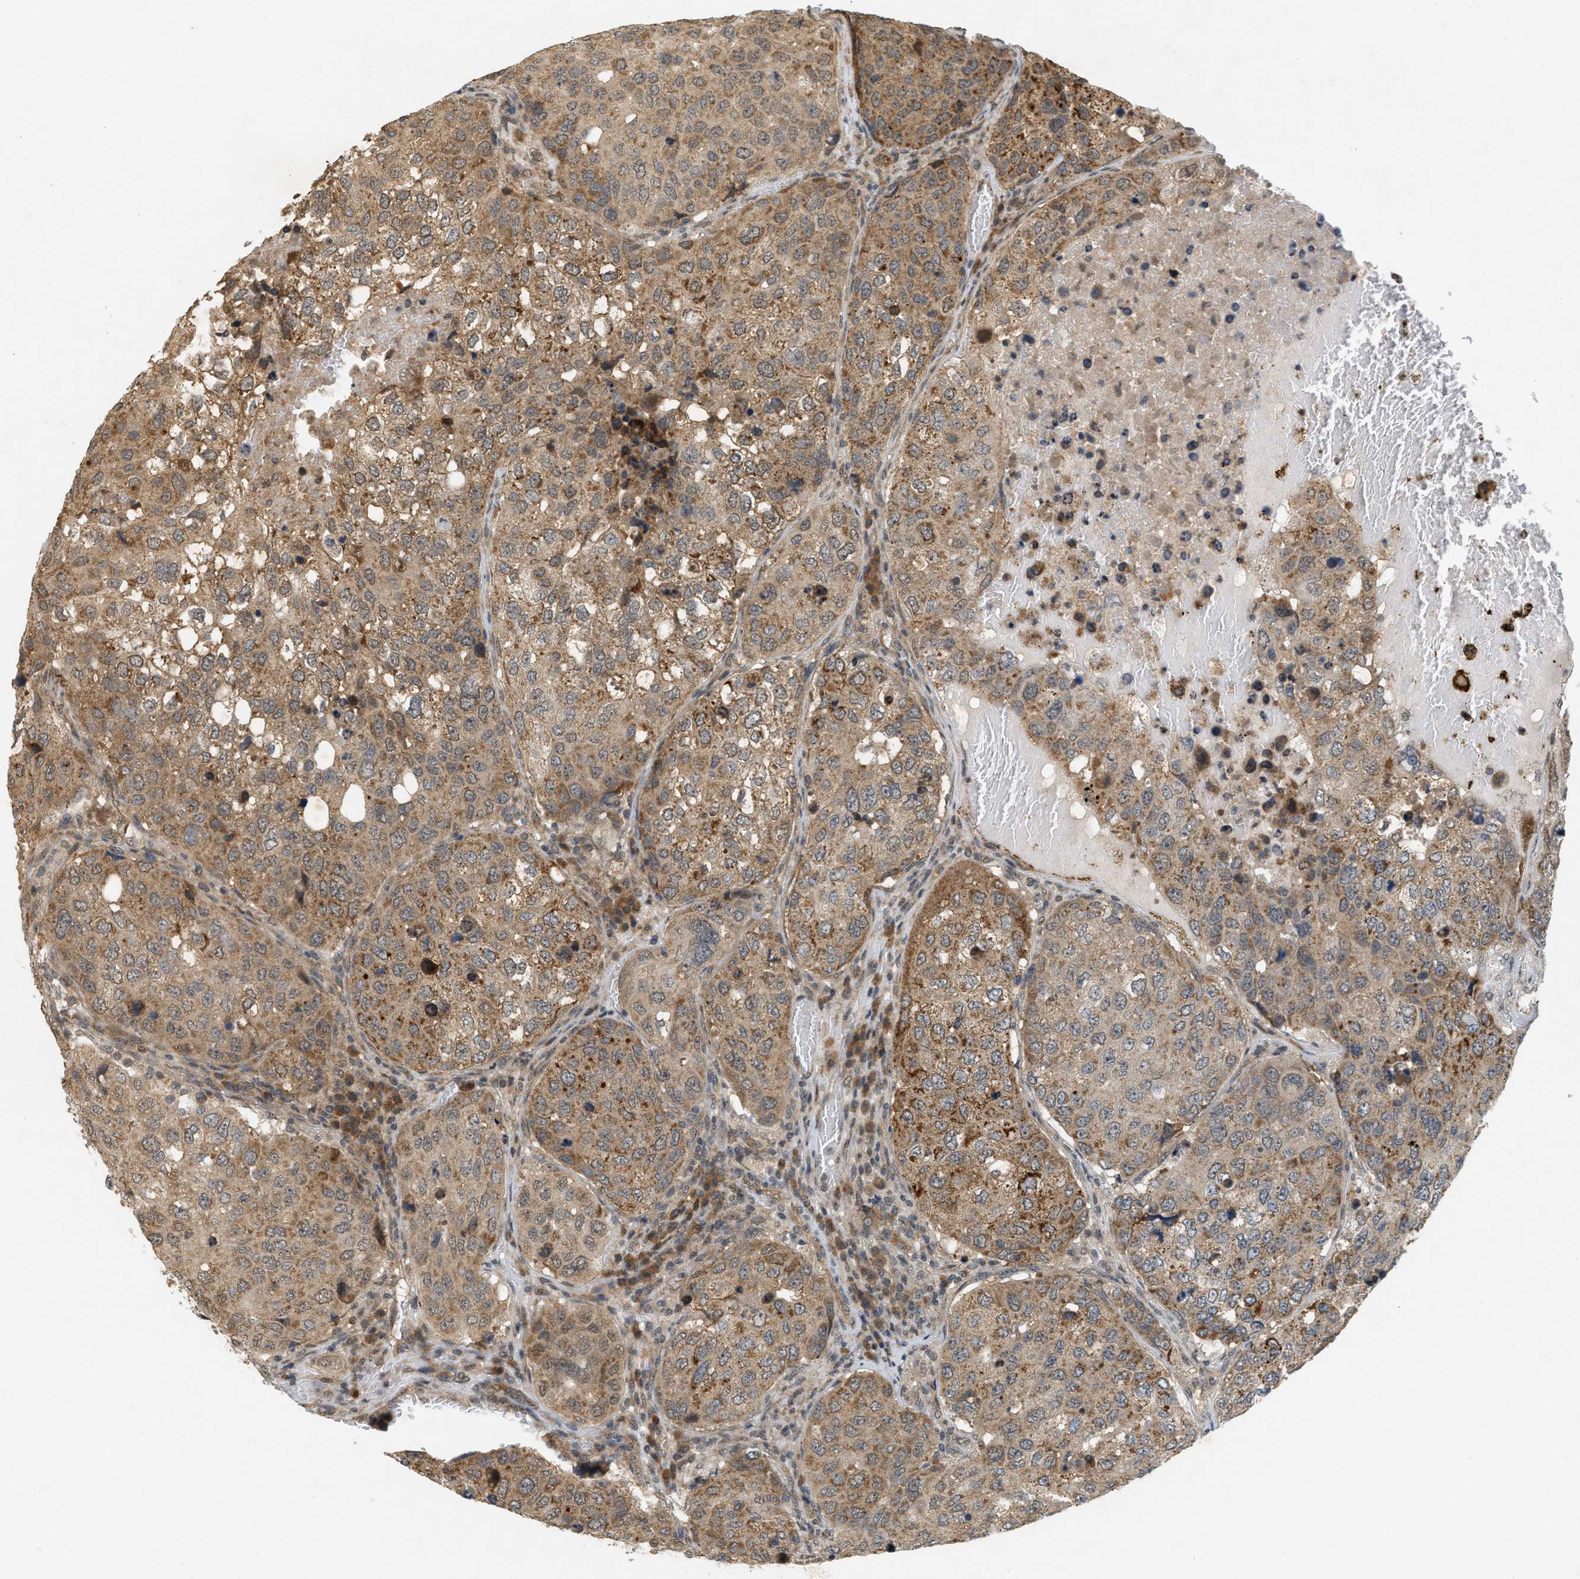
{"staining": {"intensity": "strong", "quantity": "25%-75%", "location": "cytoplasmic/membranous,nuclear"}, "tissue": "urothelial cancer", "cell_type": "Tumor cells", "image_type": "cancer", "snomed": [{"axis": "morphology", "description": "Urothelial carcinoma, High grade"}, {"axis": "topography", "description": "Lymph node"}, {"axis": "topography", "description": "Urinary bladder"}], "caption": "Protein expression analysis of urothelial carcinoma (high-grade) reveals strong cytoplasmic/membranous and nuclear positivity in about 25%-75% of tumor cells. The staining was performed using DAB to visualize the protein expression in brown, while the nuclei were stained in blue with hematoxylin (Magnification: 20x).", "gene": "PRKD1", "patient": {"sex": "male", "age": 51}}